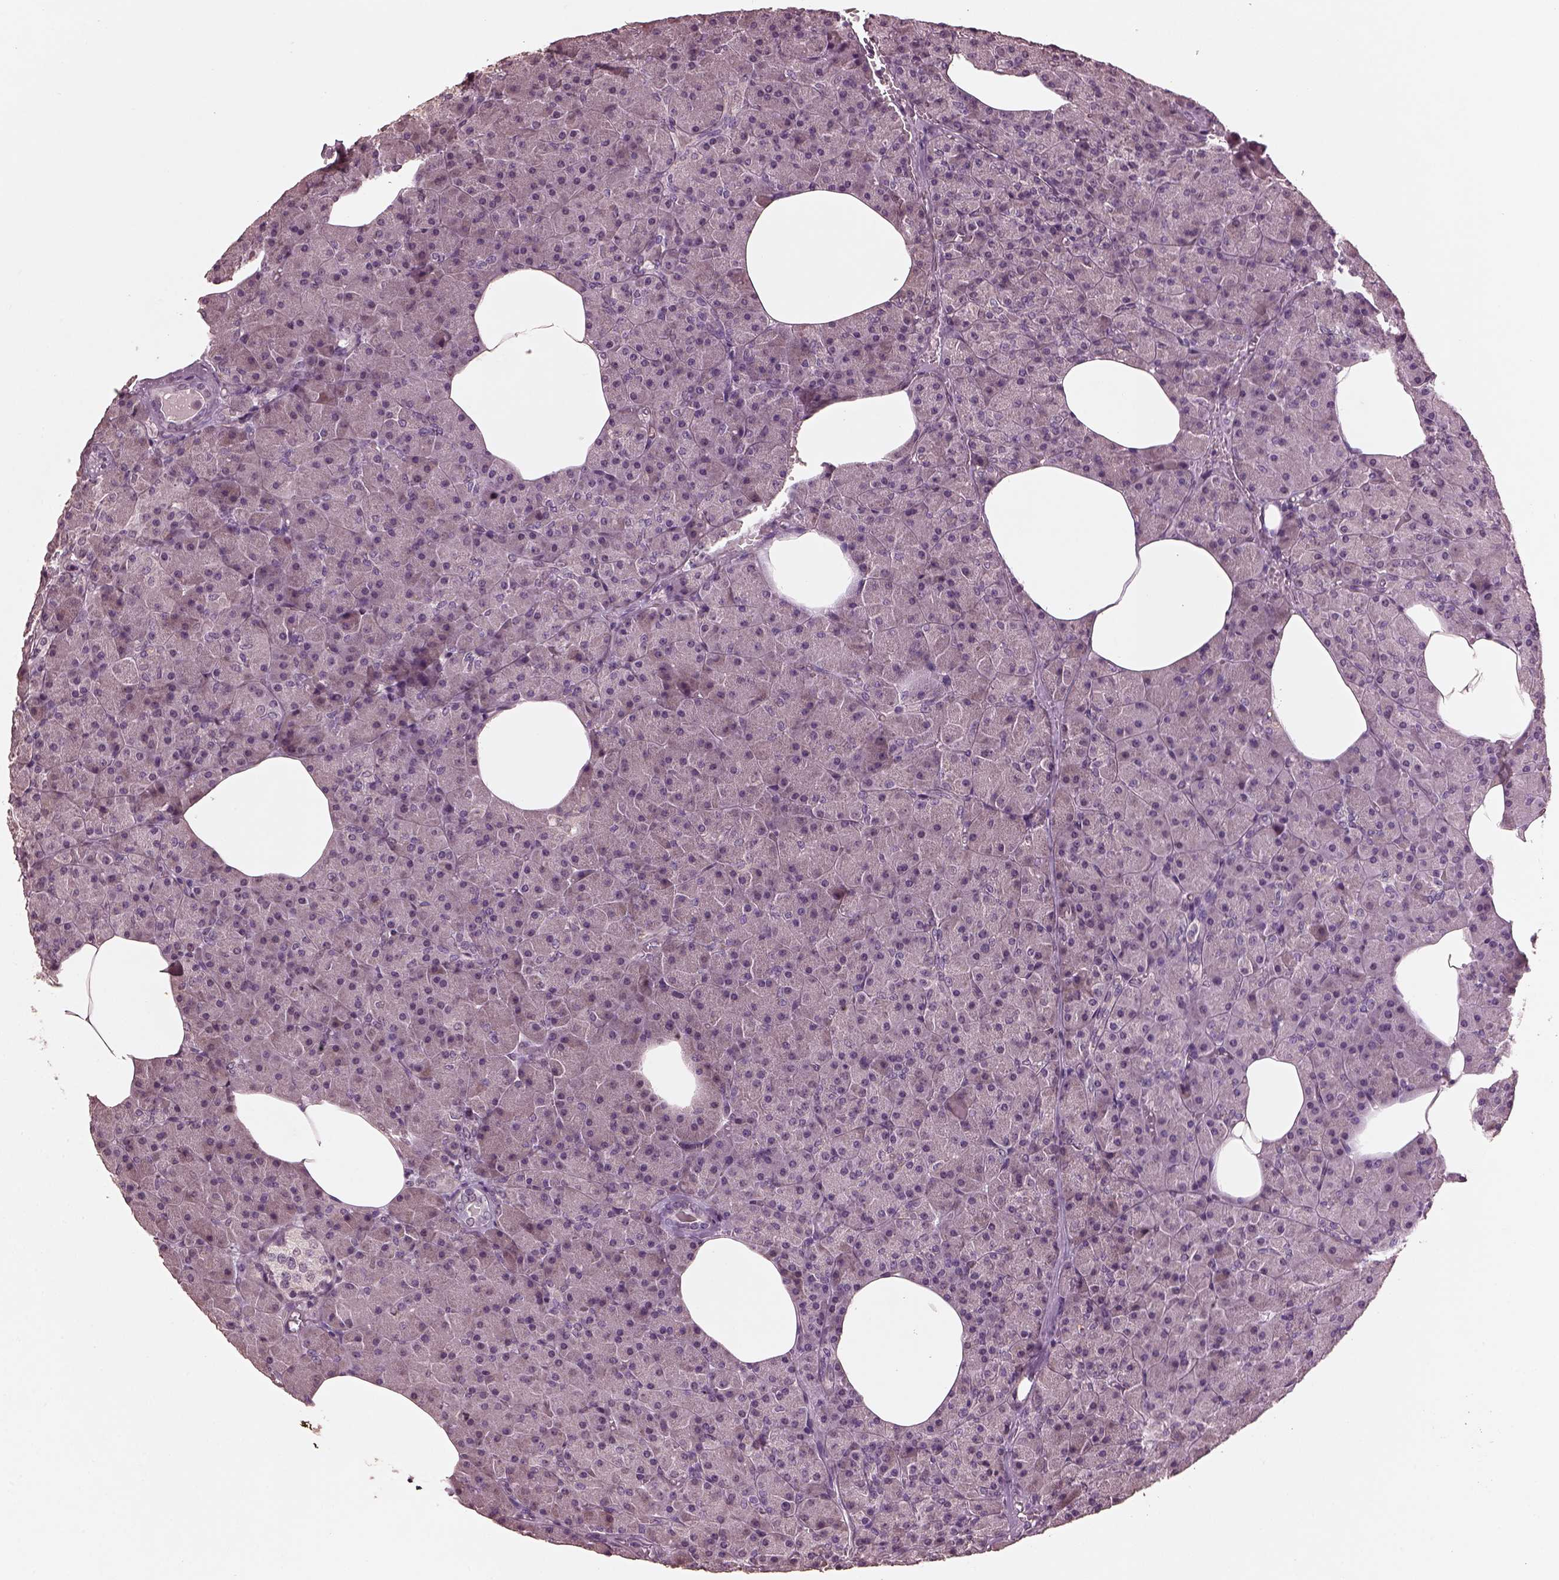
{"staining": {"intensity": "negative", "quantity": "none", "location": "none"}, "tissue": "pancreas", "cell_type": "Exocrine glandular cells", "image_type": "normal", "snomed": [{"axis": "morphology", "description": "Normal tissue, NOS"}, {"axis": "topography", "description": "Pancreas"}], "caption": "High magnification brightfield microscopy of unremarkable pancreas stained with DAB (3,3'-diaminobenzidine) (brown) and counterstained with hematoxylin (blue): exocrine glandular cells show no significant expression.", "gene": "IL18RAP", "patient": {"sex": "female", "age": 45}}